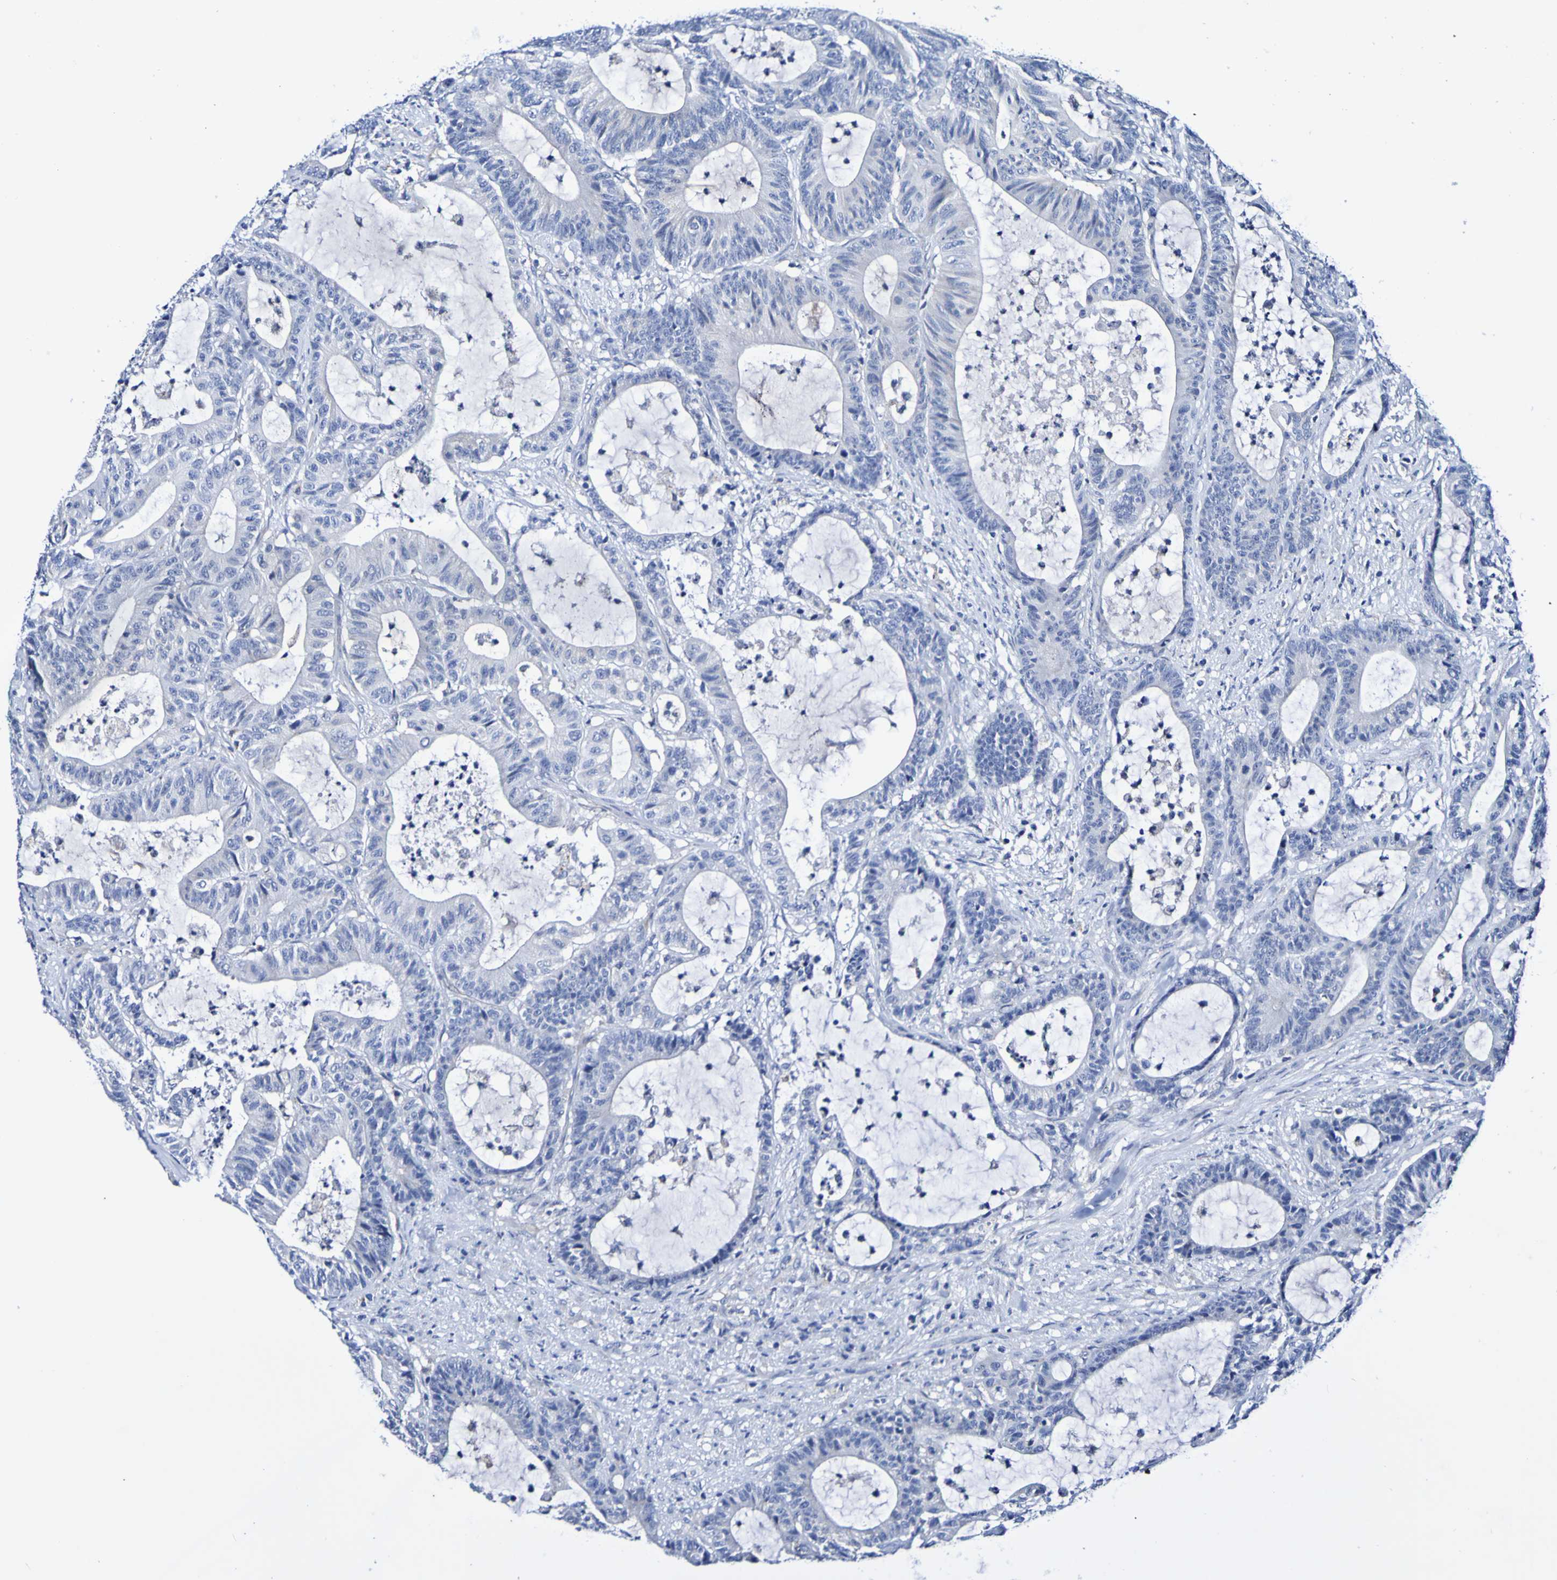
{"staining": {"intensity": "negative", "quantity": "none", "location": "none"}, "tissue": "colorectal cancer", "cell_type": "Tumor cells", "image_type": "cancer", "snomed": [{"axis": "morphology", "description": "Adenocarcinoma, NOS"}, {"axis": "topography", "description": "Colon"}], "caption": "DAB immunohistochemical staining of colorectal adenocarcinoma shows no significant staining in tumor cells.", "gene": "SEZ6", "patient": {"sex": "female", "age": 84}}